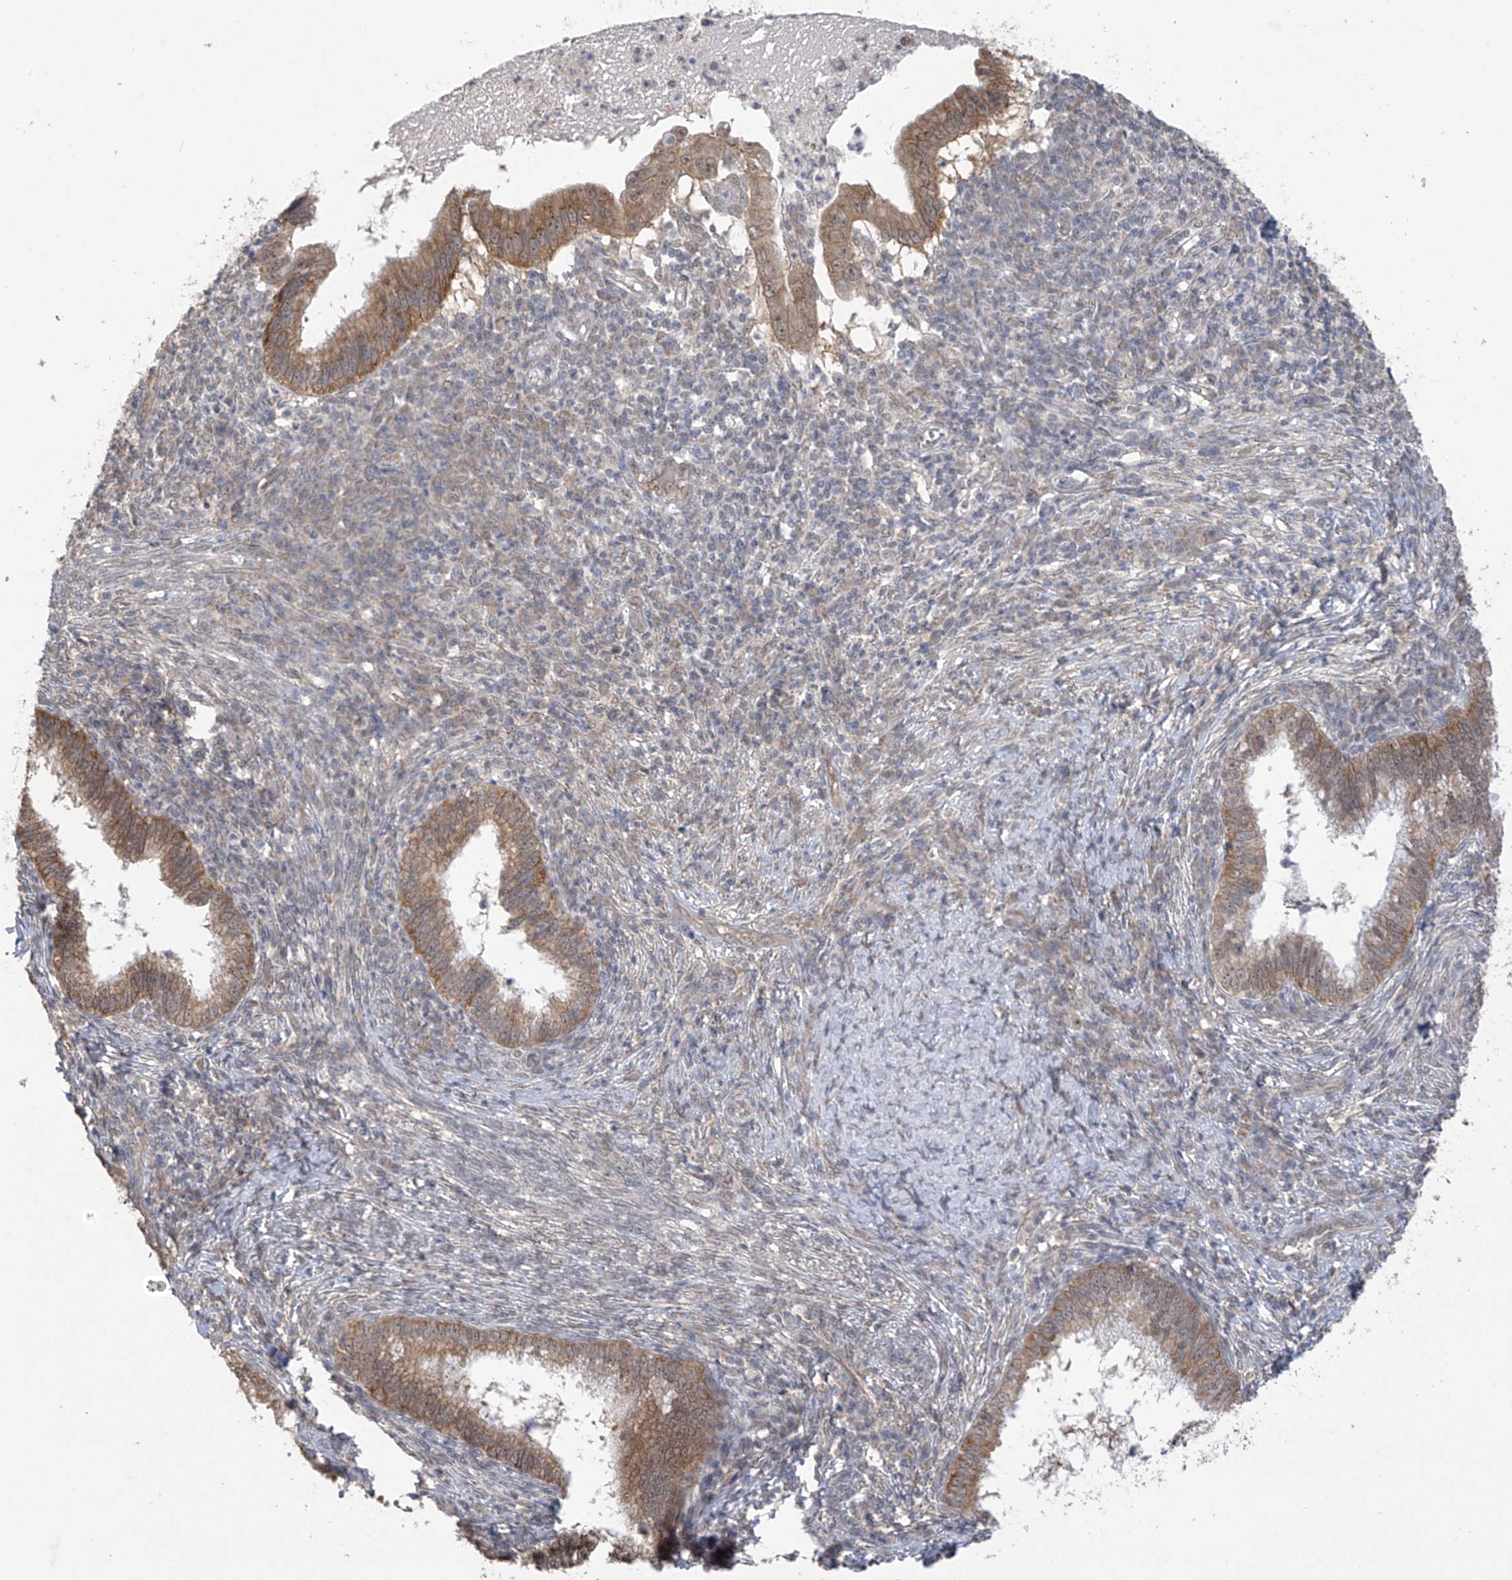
{"staining": {"intensity": "moderate", "quantity": ">75%", "location": "cytoplasmic/membranous,nuclear"}, "tissue": "cervical cancer", "cell_type": "Tumor cells", "image_type": "cancer", "snomed": [{"axis": "morphology", "description": "Adenocarcinoma, NOS"}, {"axis": "topography", "description": "Cervix"}], "caption": "Cervical adenocarcinoma stained with DAB (3,3'-diaminobenzidine) immunohistochemistry (IHC) exhibits medium levels of moderate cytoplasmic/membranous and nuclear positivity in approximately >75% of tumor cells.", "gene": "KIAA1522", "patient": {"sex": "female", "age": 36}}